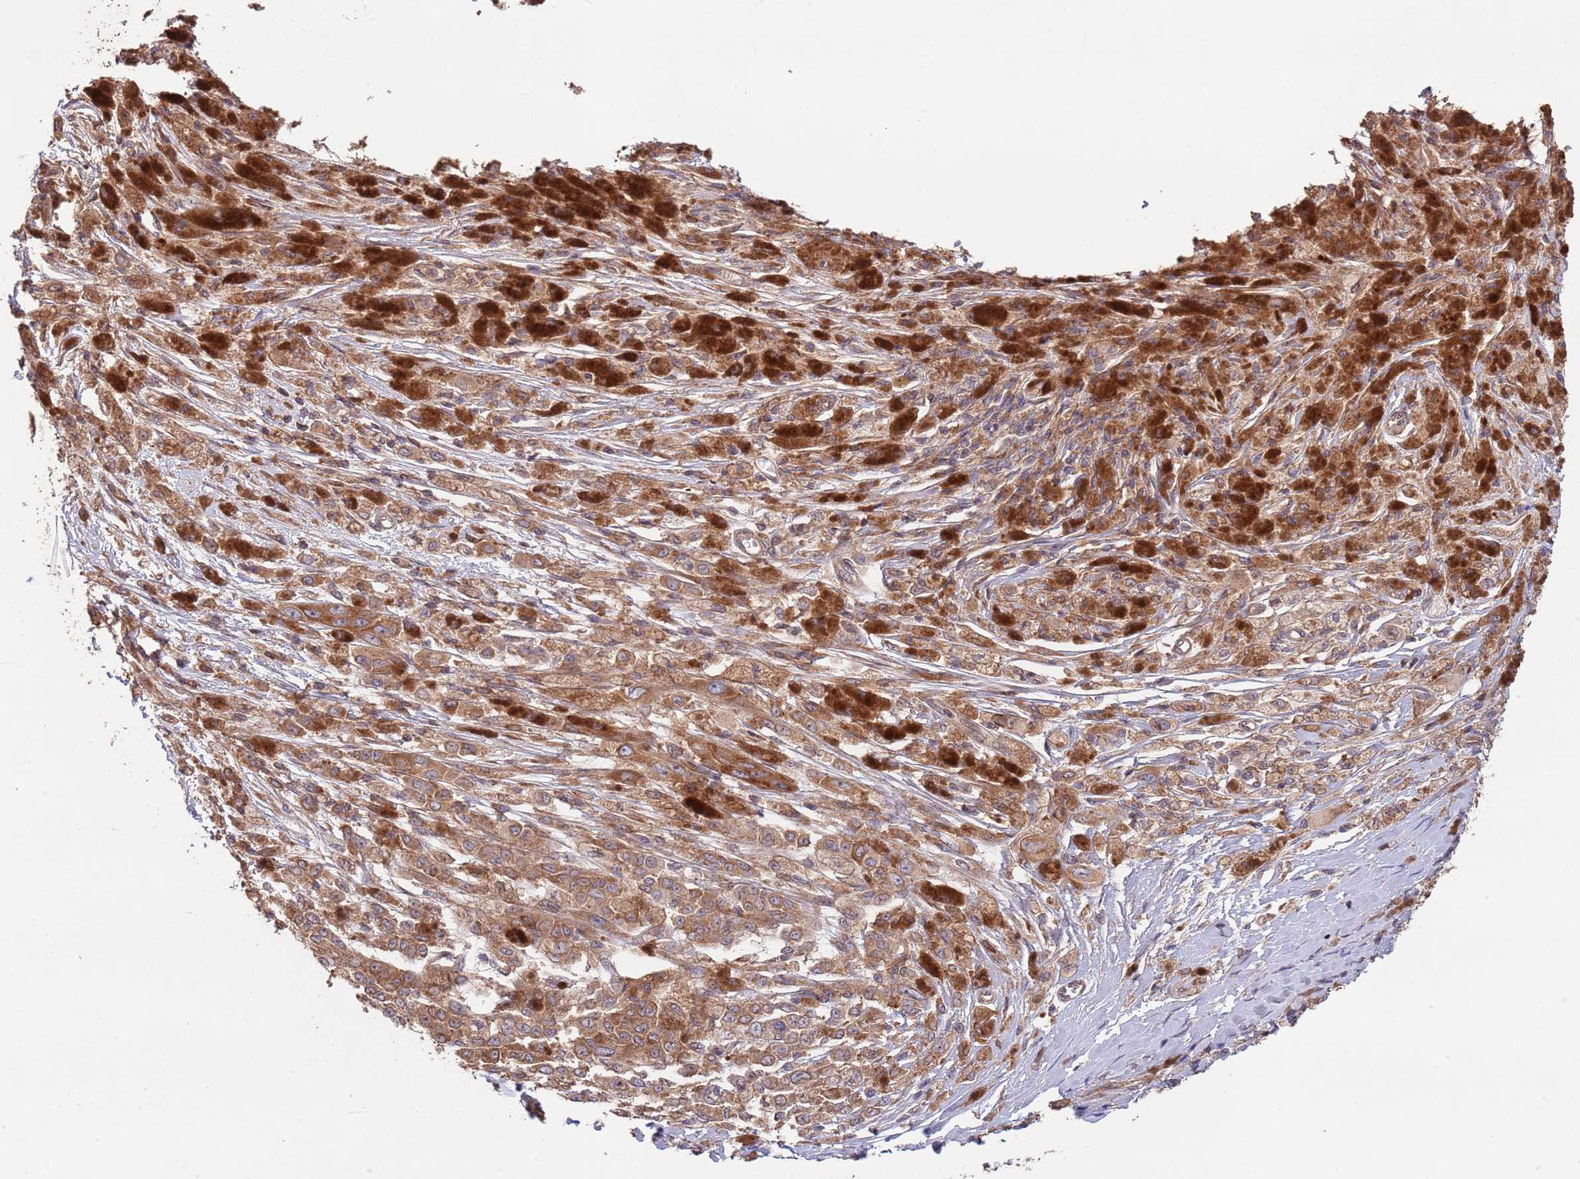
{"staining": {"intensity": "moderate", "quantity": ">75%", "location": "cytoplasmic/membranous"}, "tissue": "melanoma", "cell_type": "Tumor cells", "image_type": "cancer", "snomed": [{"axis": "morphology", "description": "Malignant melanoma, NOS"}, {"axis": "topography", "description": "Skin"}], "caption": "A brown stain shows moderate cytoplasmic/membranous staining of a protein in melanoma tumor cells.", "gene": "RNF19B", "patient": {"sex": "female", "age": 52}}